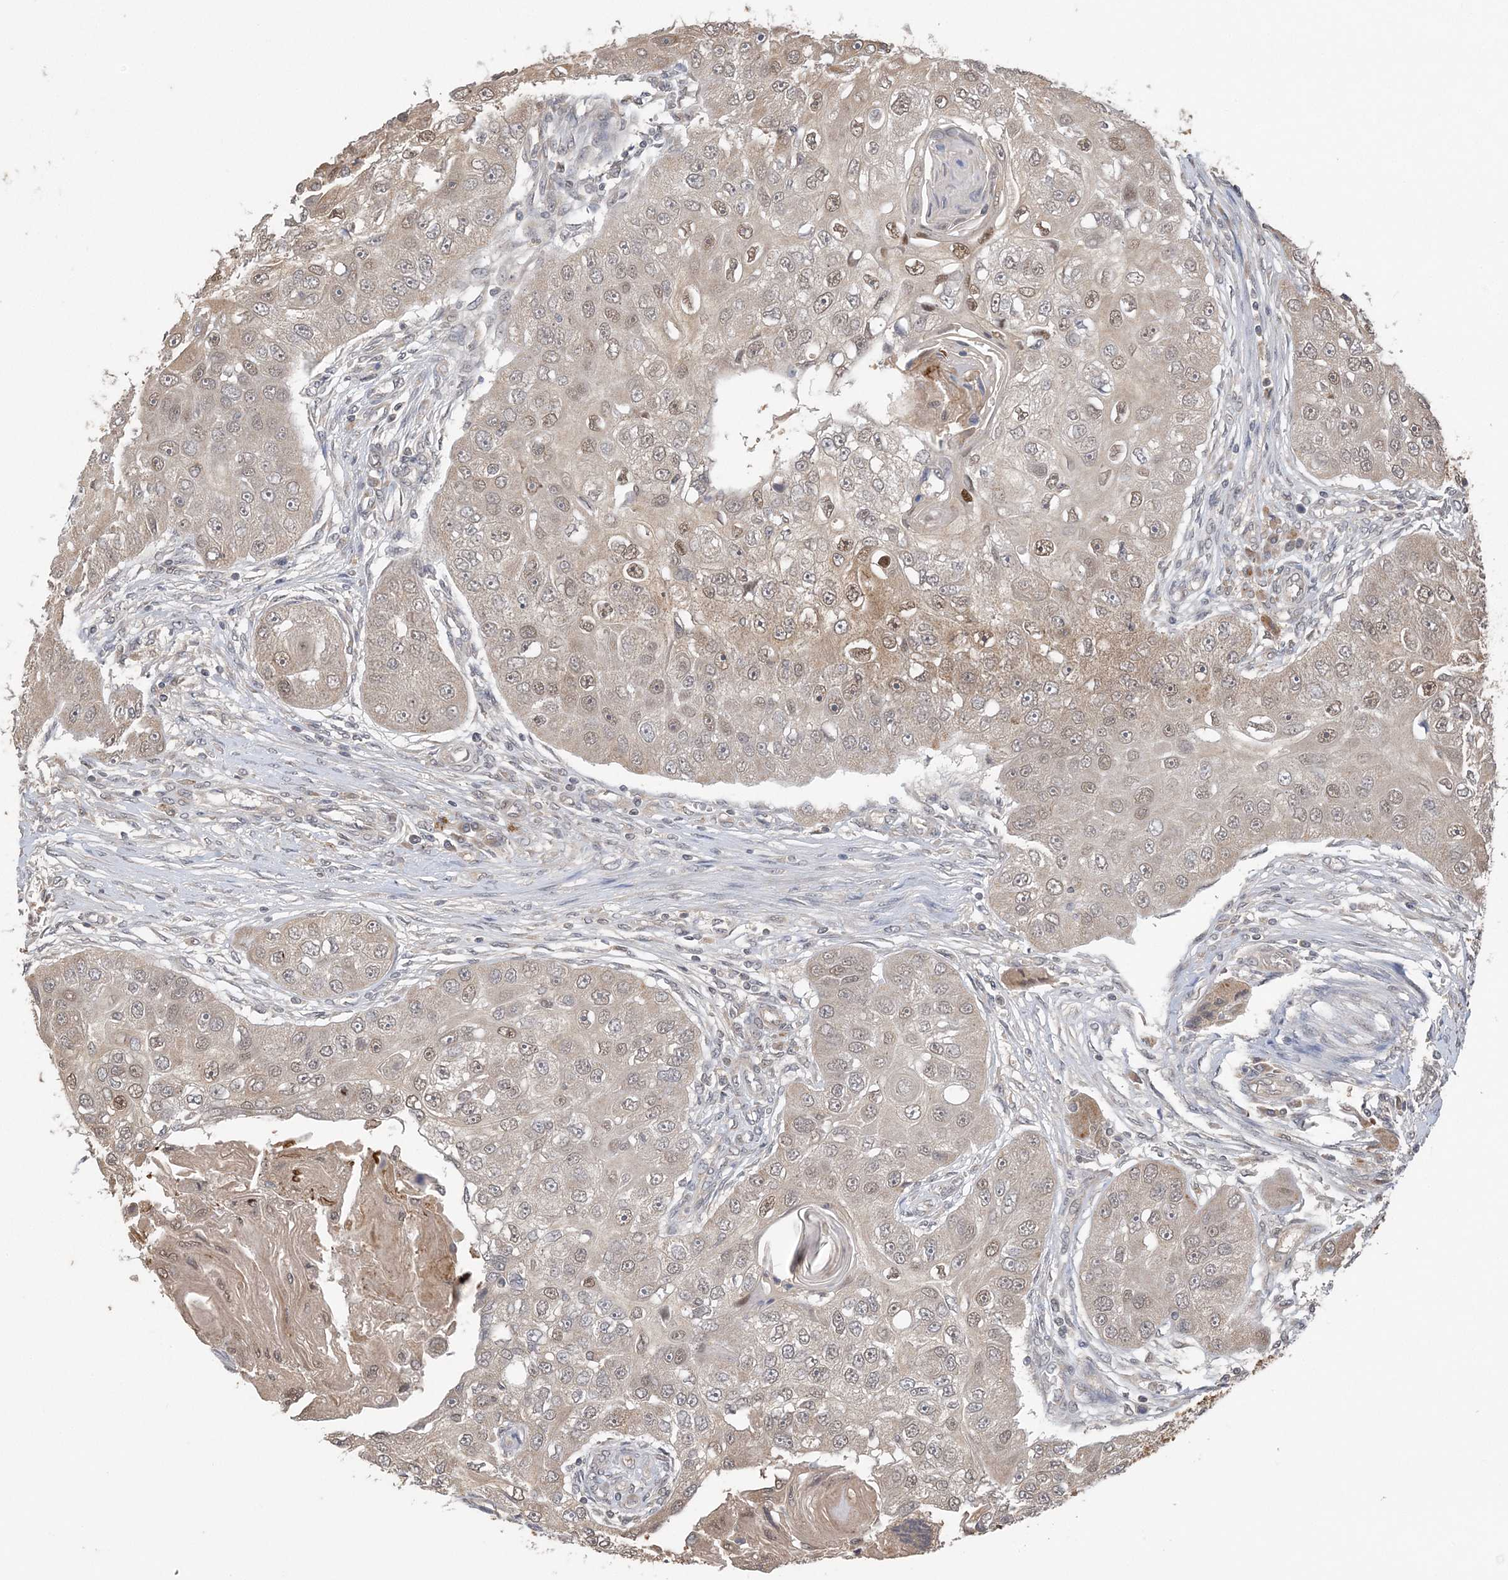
{"staining": {"intensity": "weak", "quantity": "25%-75%", "location": "cytoplasmic/membranous,nuclear"}, "tissue": "head and neck cancer", "cell_type": "Tumor cells", "image_type": "cancer", "snomed": [{"axis": "morphology", "description": "Normal tissue, NOS"}, {"axis": "morphology", "description": "Squamous cell carcinoma, NOS"}, {"axis": "topography", "description": "Skeletal muscle"}, {"axis": "topography", "description": "Head-Neck"}], "caption": "Squamous cell carcinoma (head and neck) tissue exhibits weak cytoplasmic/membranous and nuclear staining in approximately 25%-75% of tumor cells", "gene": "ZBTB7A", "patient": {"sex": "male", "age": 51}}